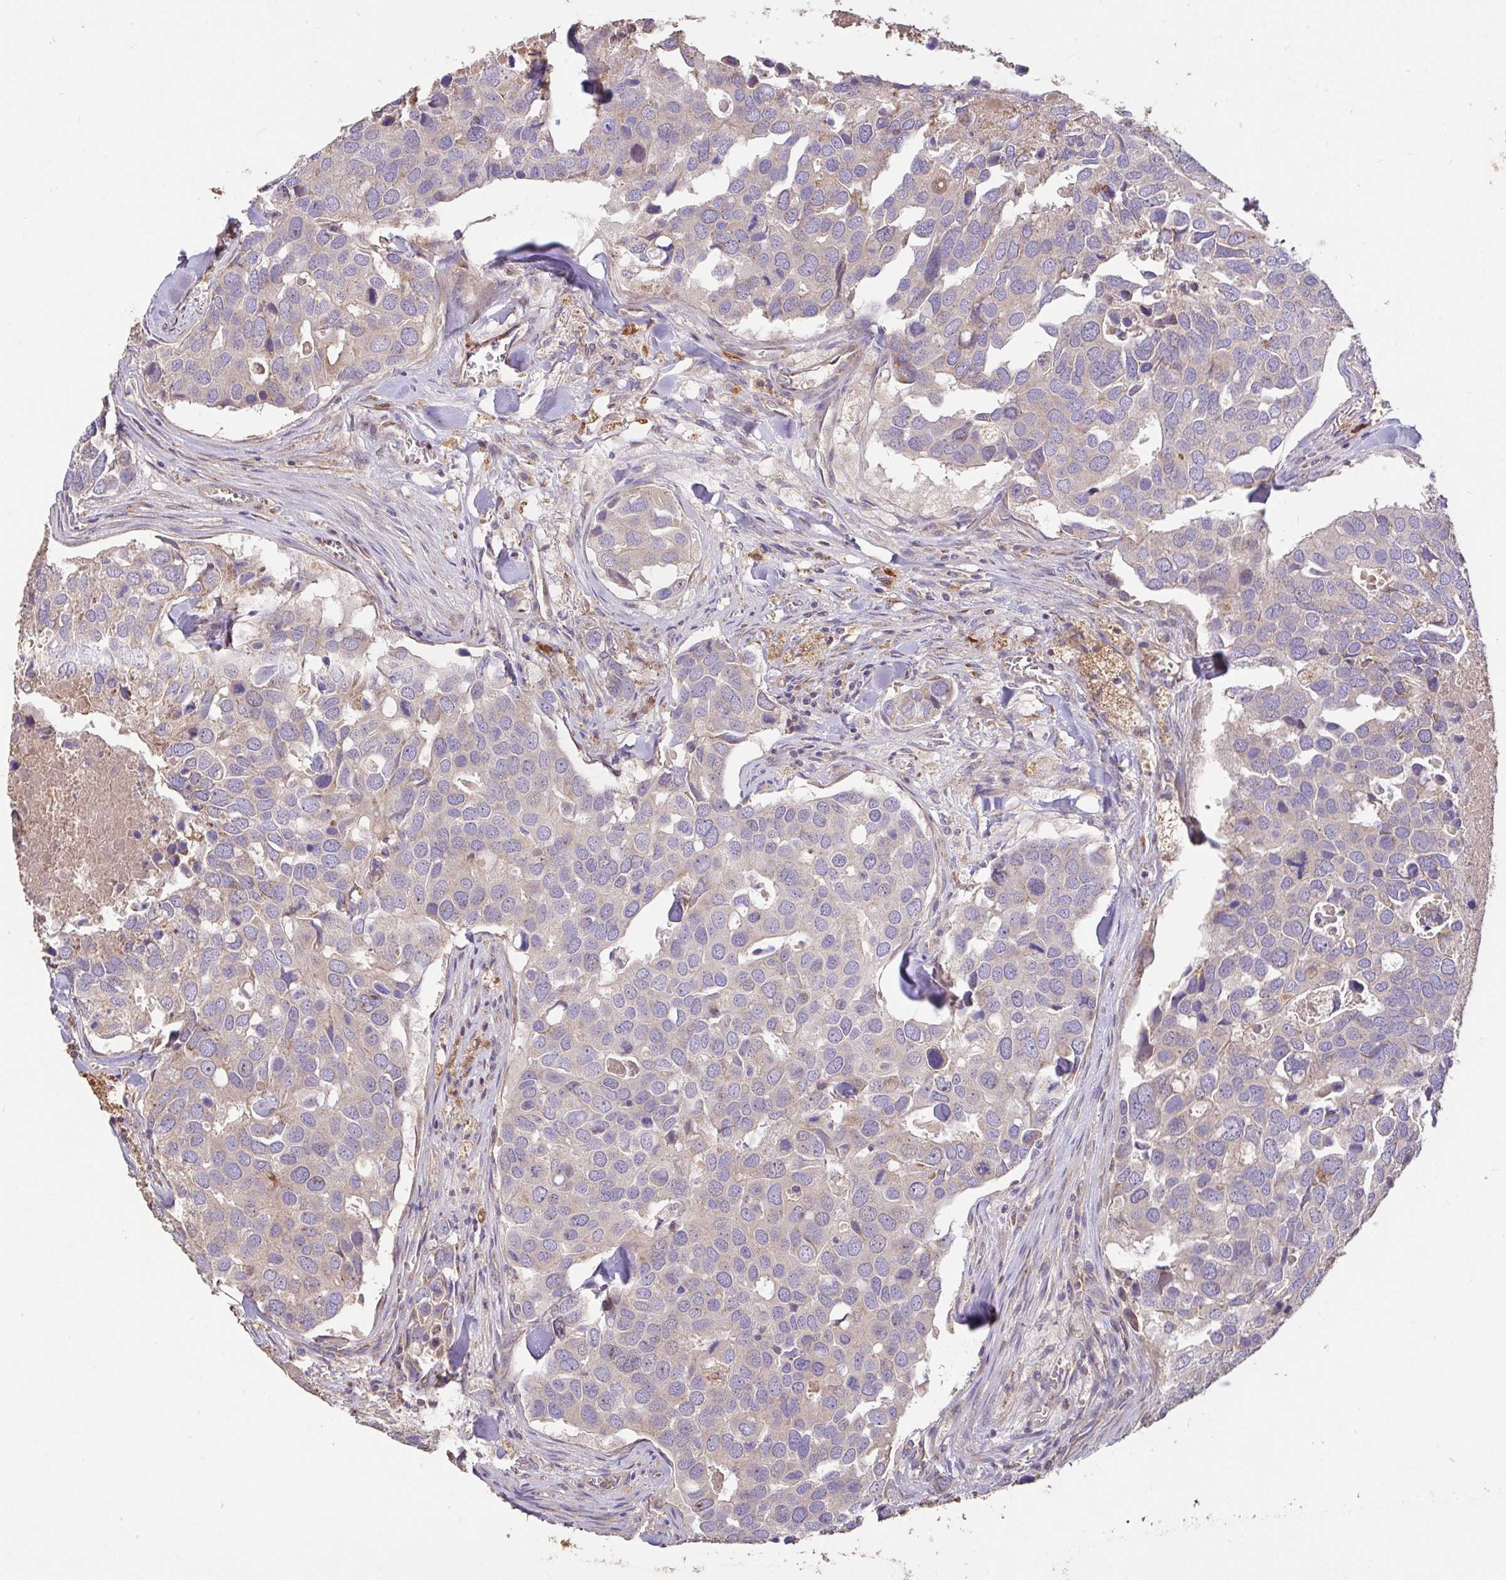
{"staining": {"intensity": "negative", "quantity": "none", "location": "none"}, "tissue": "breast cancer", "cell_type": "Tumor cells", "image_type": "cancer", "snomed": [{"axis": "morphology", "description": "Duct carcinoma"}, {"axis": "topography", "description": "Breast"}], "caption": "Breast cancer was stained to show a protein in brown. There is no significant expression in tumor cells.", "gene": "FCER1A", "patient": {"sex": "female", "age": 83}}